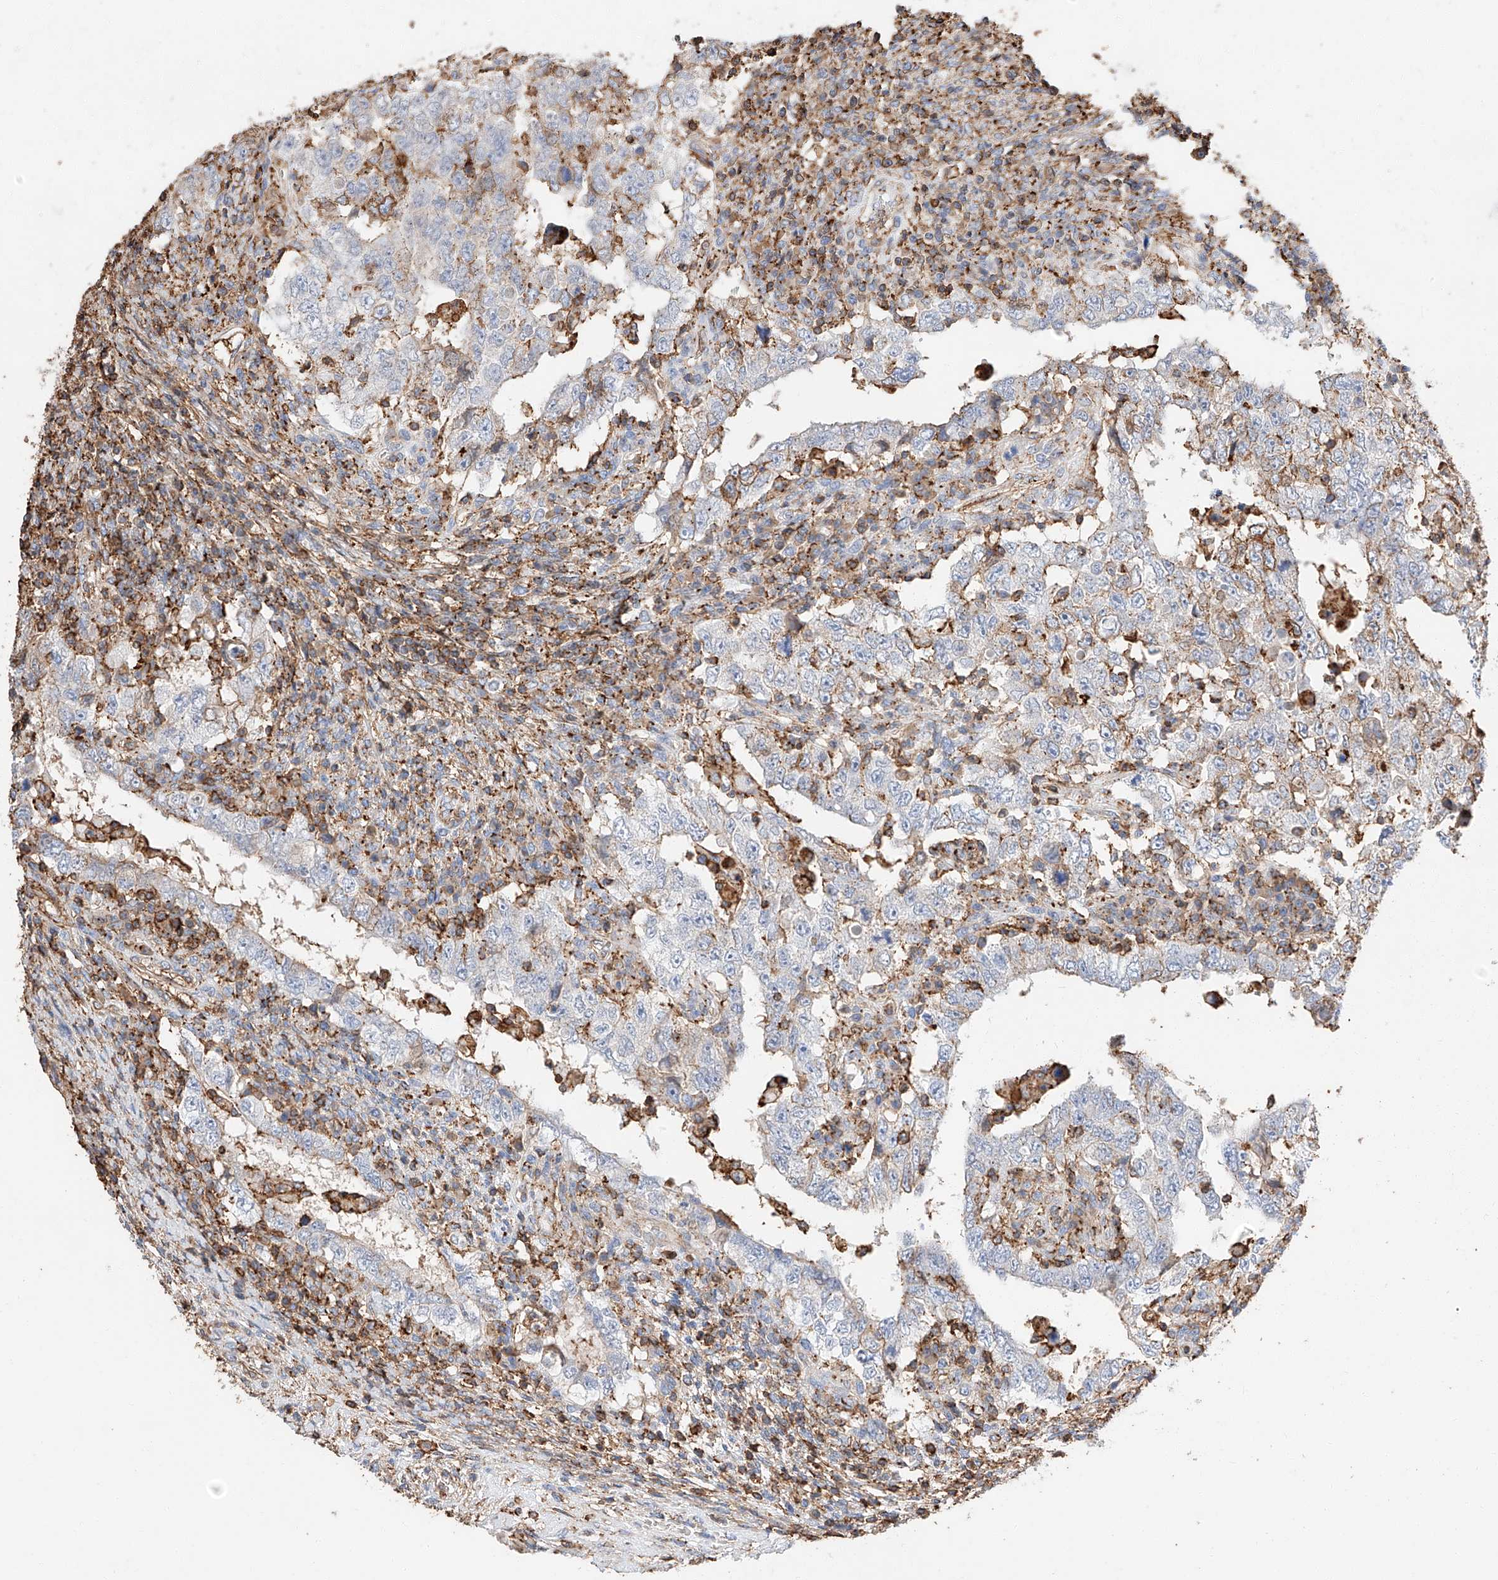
{"staining": {"intensity": "negative", "quantity": "none", "location": "none"}, "tissue": "testis cancer", "cell_type": "Tumor cells", "image_type": "cancer", "snomed": [{"axis": "morphology", "description": "Carcinoma, Embryonal, NOS"}, {"axis": "topography", "description": "Testis"}], "caption": "Immunohistochemical staining of testis cancer displays no significant staining in tumor cells. Nuclei are stained in blue.", "gene": "WFS1", "patient": {"sex": "male", "age": 26}}